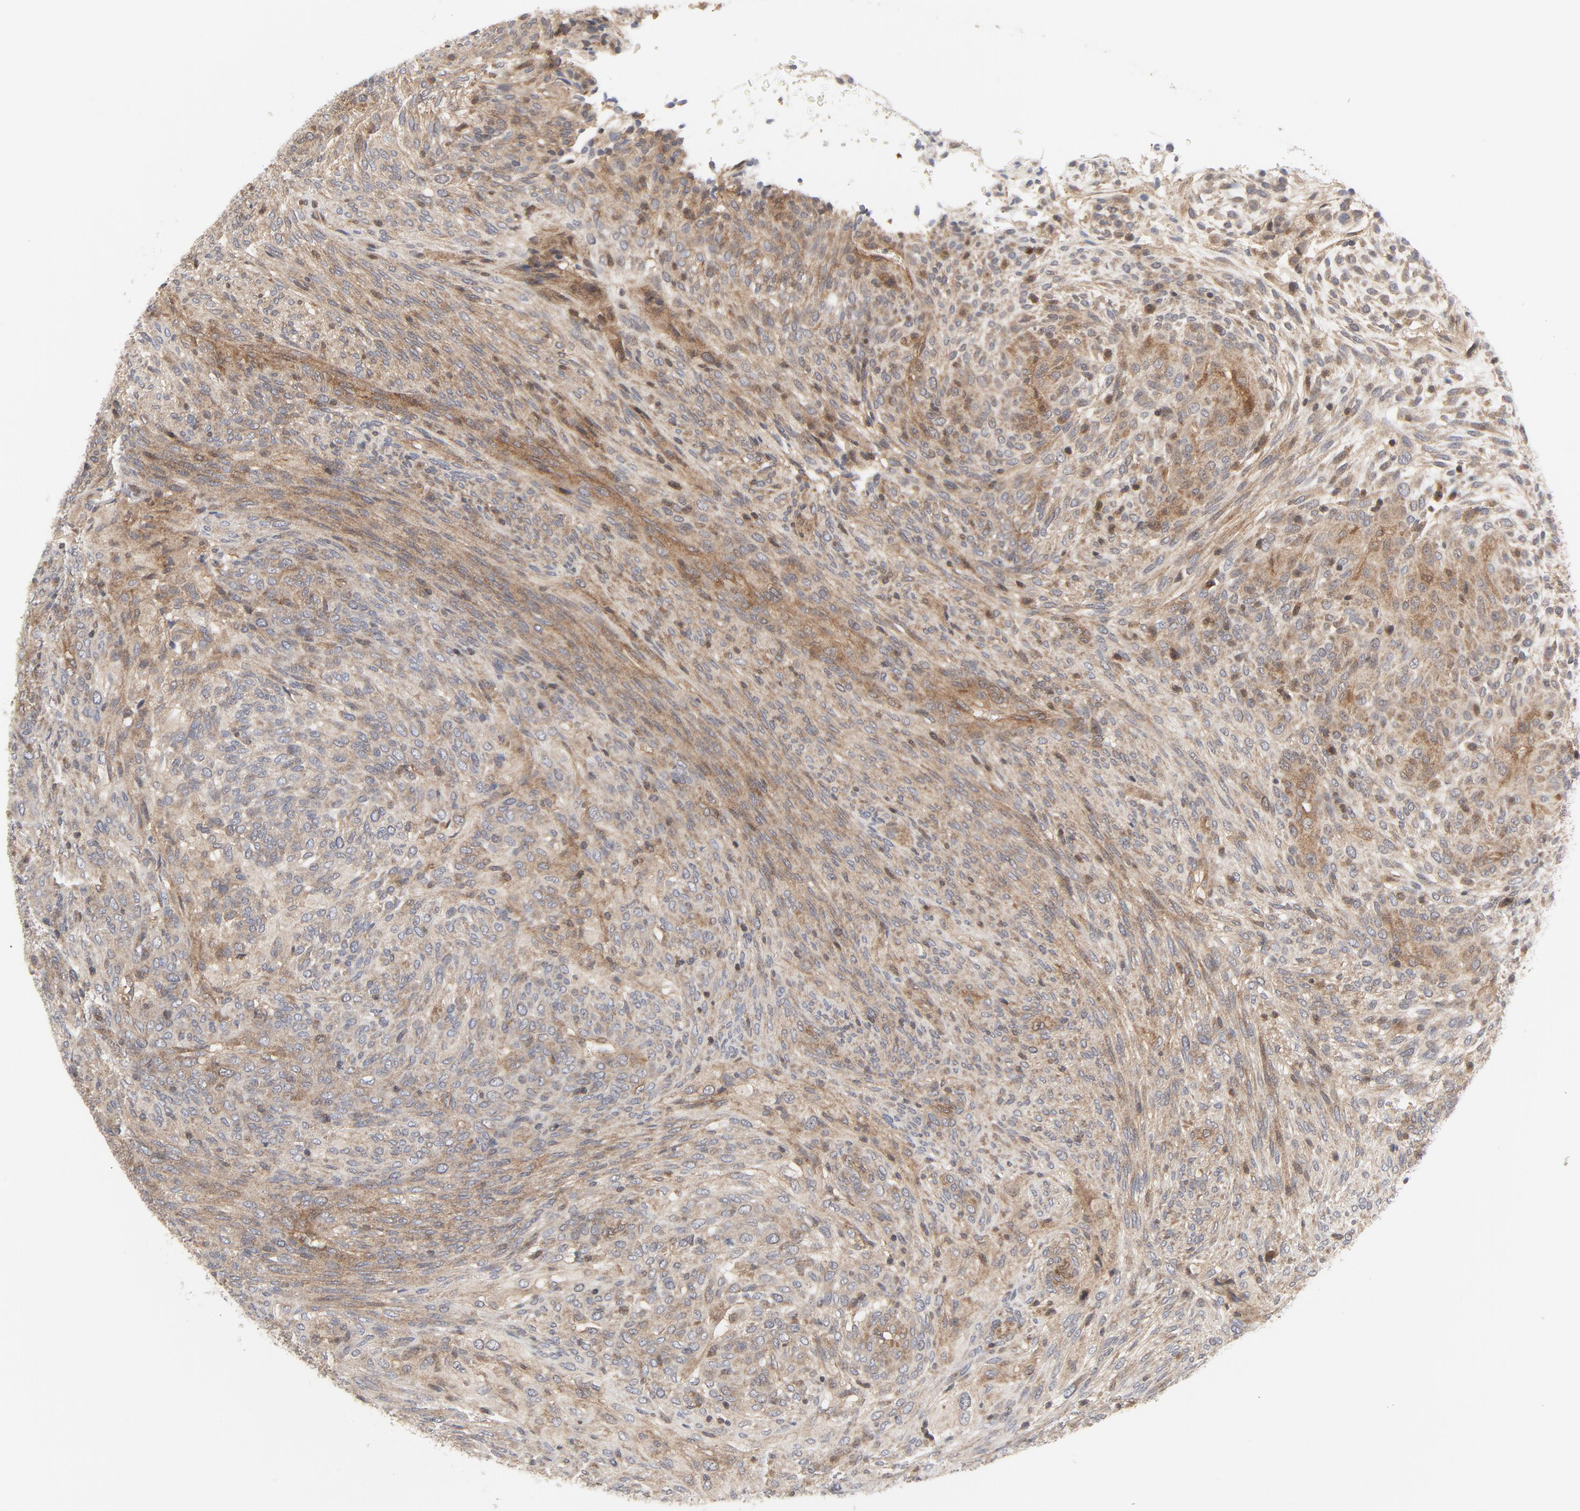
{"staining": {"intensity": "weak", "quantity": ">75%", "location": "cytoplasmic/membranous,nuclear"}, "tissue": "glioma", "cell_type": "Tumor cells", "image_type": "cancer", "snomed": [{"axis": "morphology", "description": "Glioma, malignant, High grade"}, {"axis": "topography", "description": "Cerebral cortex"}], "caption": "IHC of malignant glioma (high-grade) demonstrates low levels of weak cytoplasmic/membranous and nuclear expression in about >75% of tumor cells. (Stains: DAB in brown, nuclei in blue, Microscopy: brightfield microscopy at high magnification).", "gene": "MAP2K7", "patient": {"sex": "female", "age": 55}}